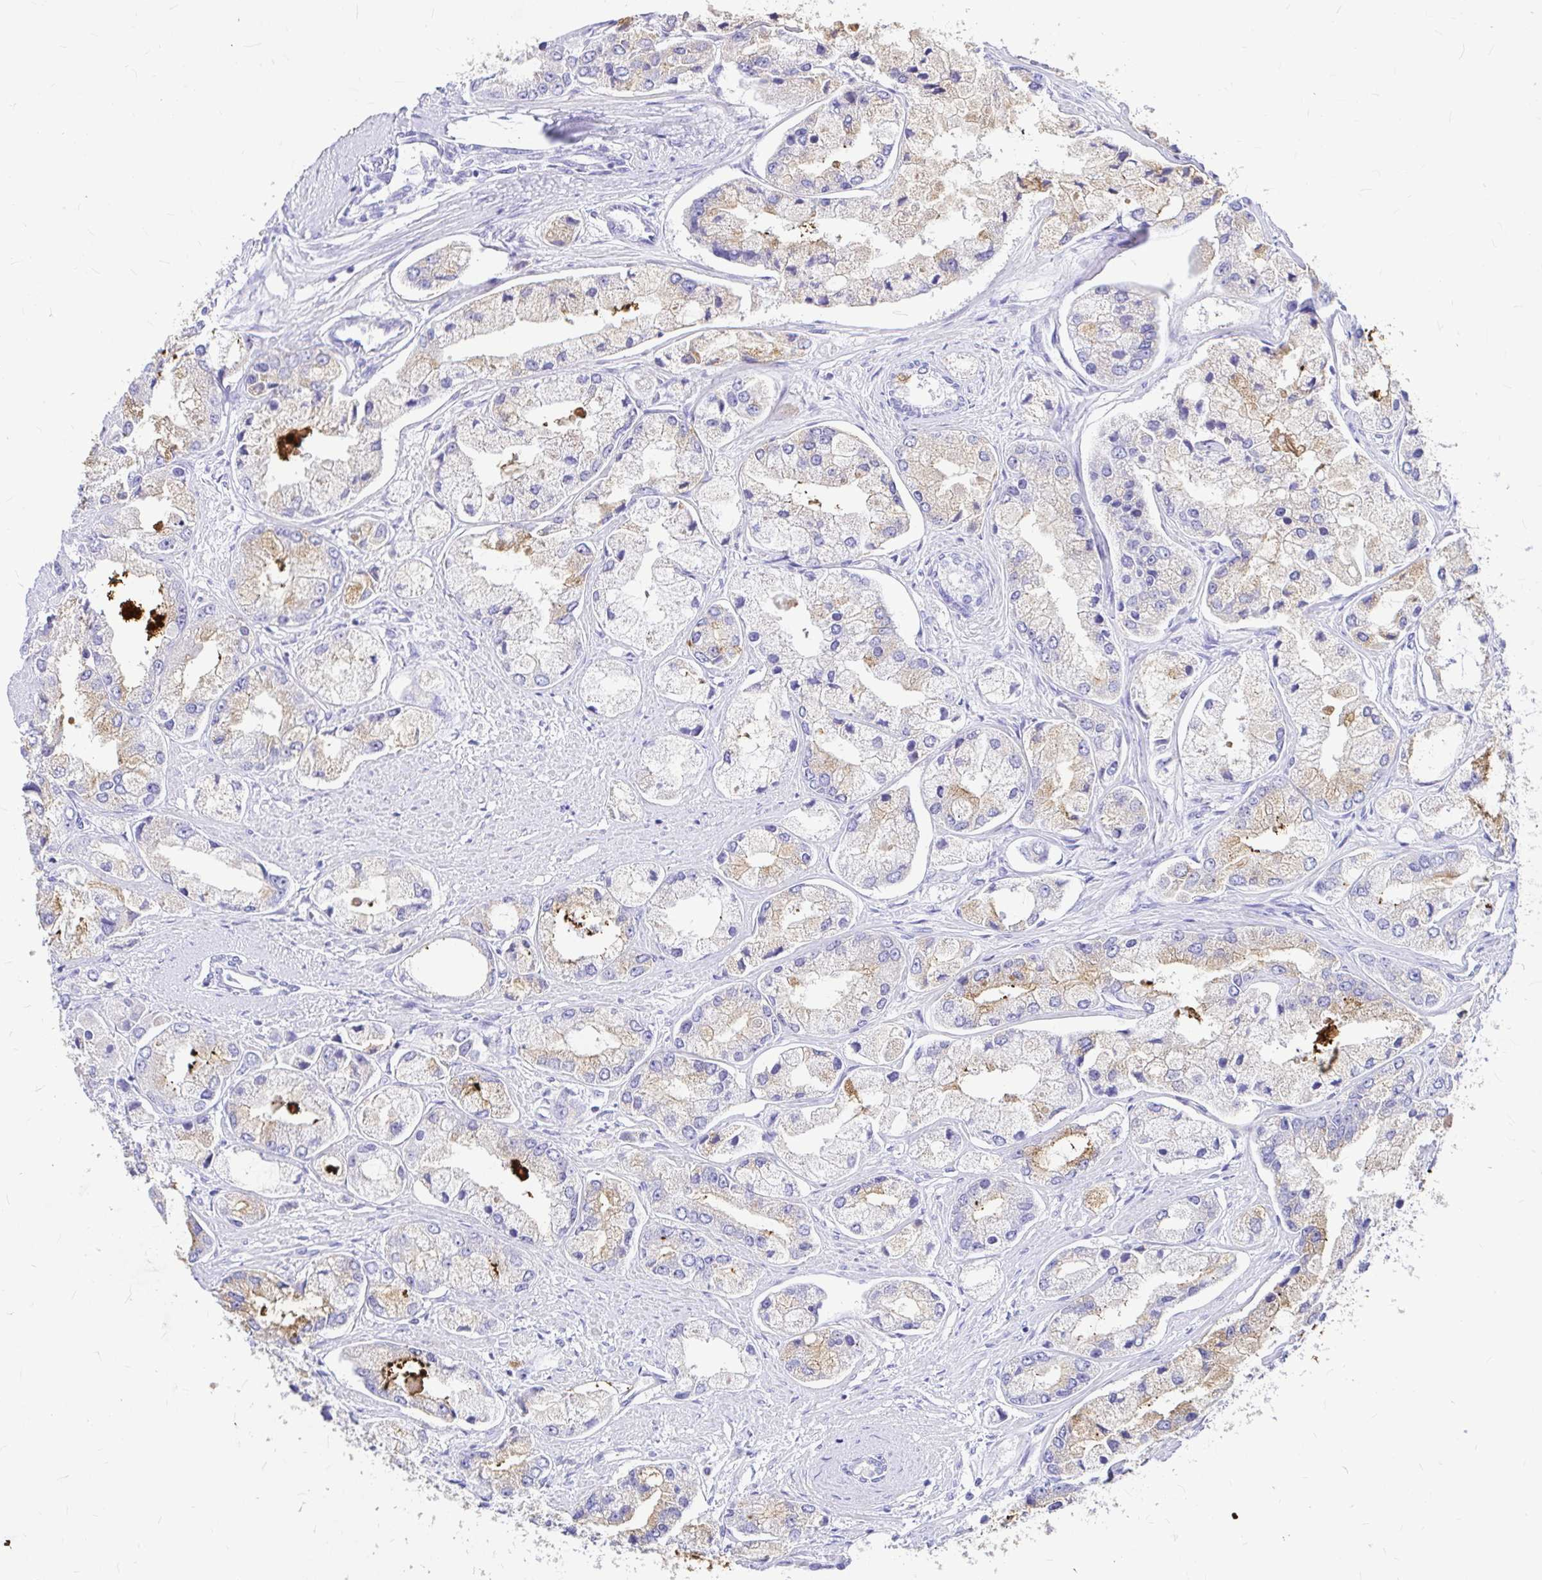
{"staining": {"intensity": "weak", "quantity": "<25%", "location": "cytoplasmic/membranous"}, "tissue": "prostate cancer", "cell_type": "Tumor cells", "image_type": "cancer", "snomed": [{"axis": "morphology", "description": "Adenocarcinoma, Low grade"}, {"axis": "topography", "description": "Prostate"}], "caption": "Immunohistochemistry (IHC) of human prostate adenocarcinoma (low-grade) demonstrates no expression in tumor cells.", "gene": "CLEC1B", "patient": {"sex": "male", "age": 69}}